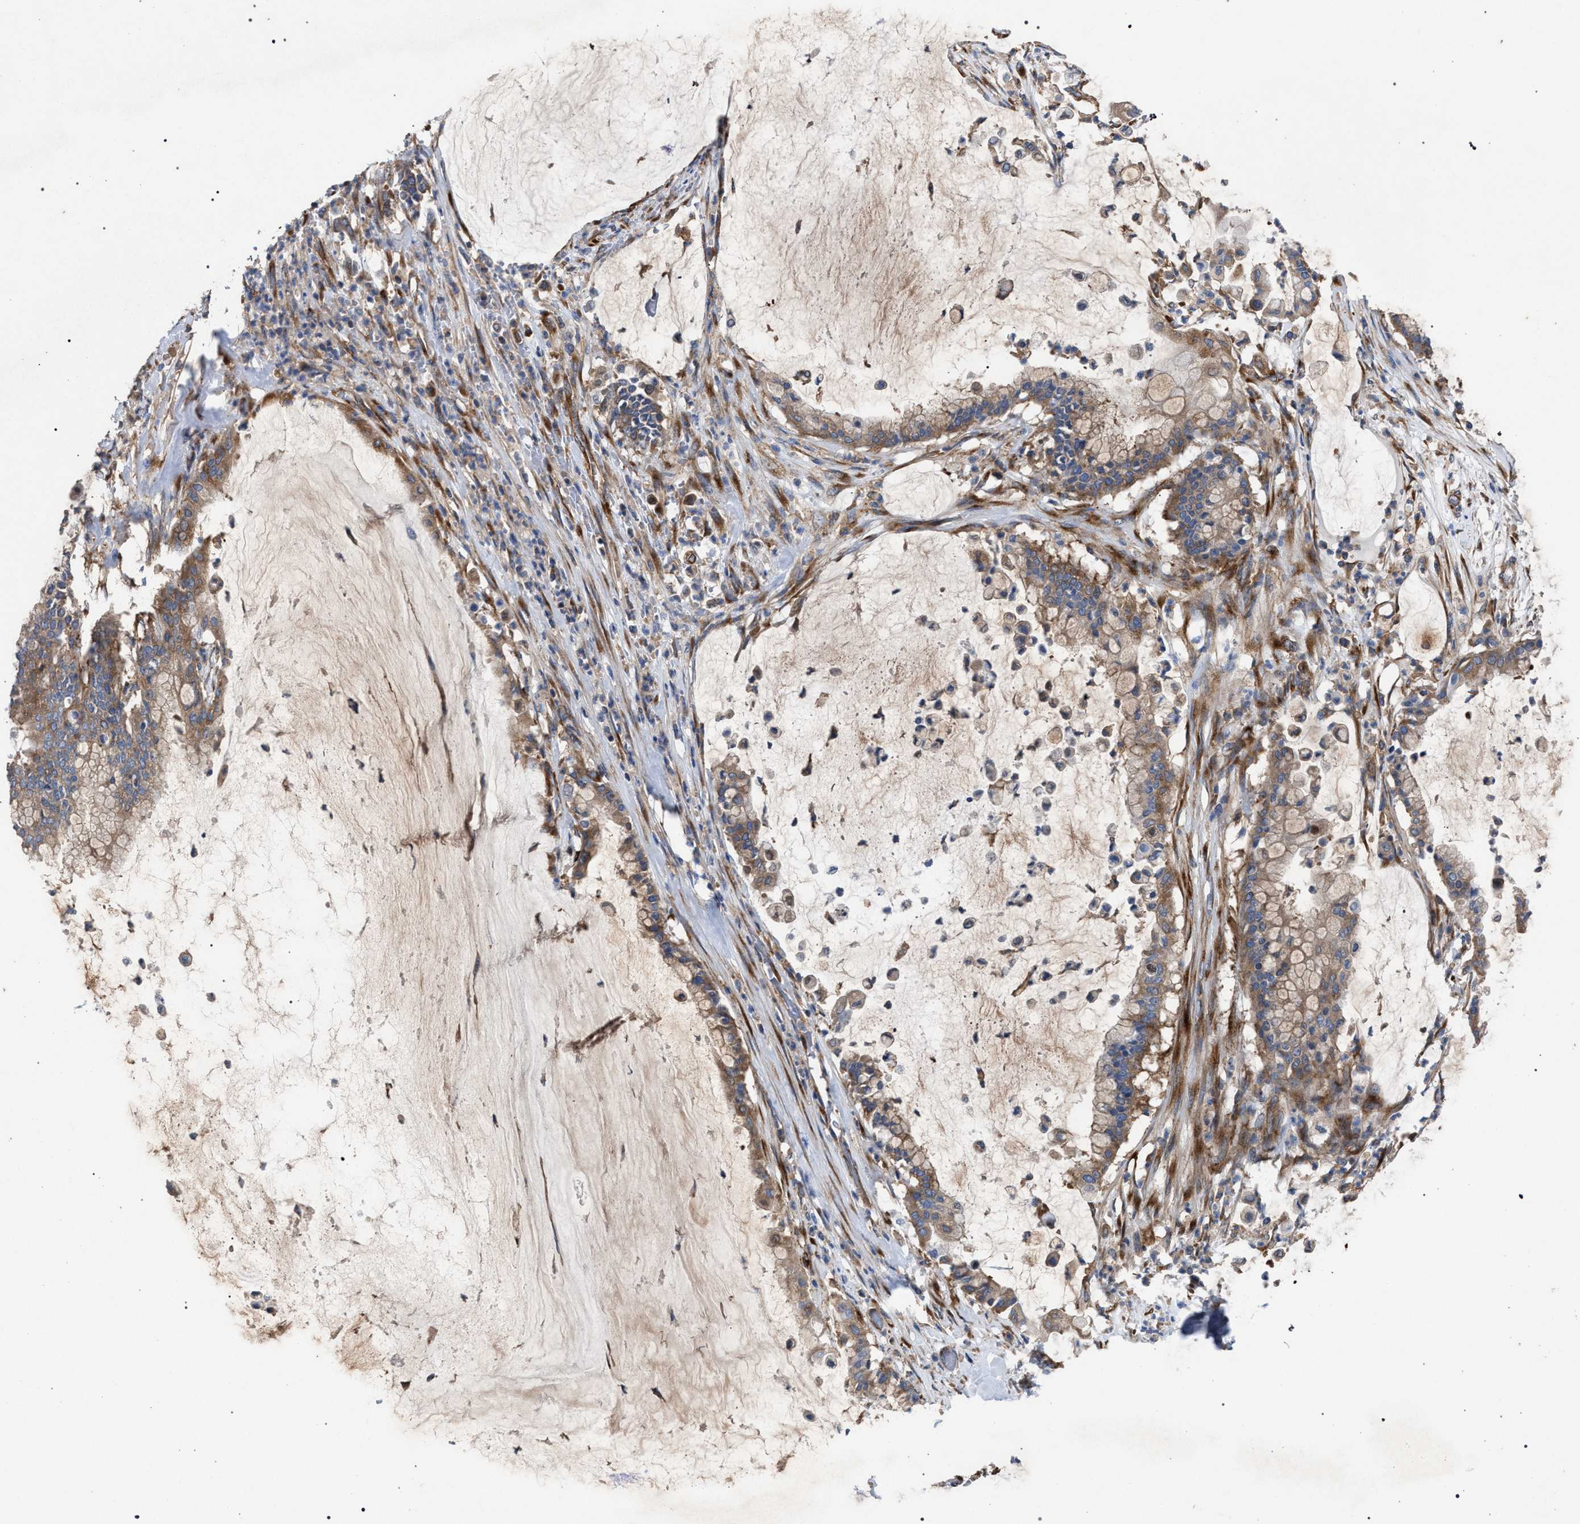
{"staining": {"intensity": "moderate", "quantity": ">75%", "location": "cytoplasmic/membranous"}, "tissue": "pancreatic cancer", "cell_type": "Tumor cells", "image_type": "cancer", "snomed": [{"axis": "morphology", "description": "Adenocarcinoma, NOS"}, {"axis": "topography", "description": "Pancreas"}], "caption": "Tumor cells demonstrate medium levels of moderate cytoplasmic/membranous expression in approximately >75% of cells in pancreatic cancer (adenocarcinoma).", "gene": "CDR2L", "patient": {"sex": "male", "age": 41}}